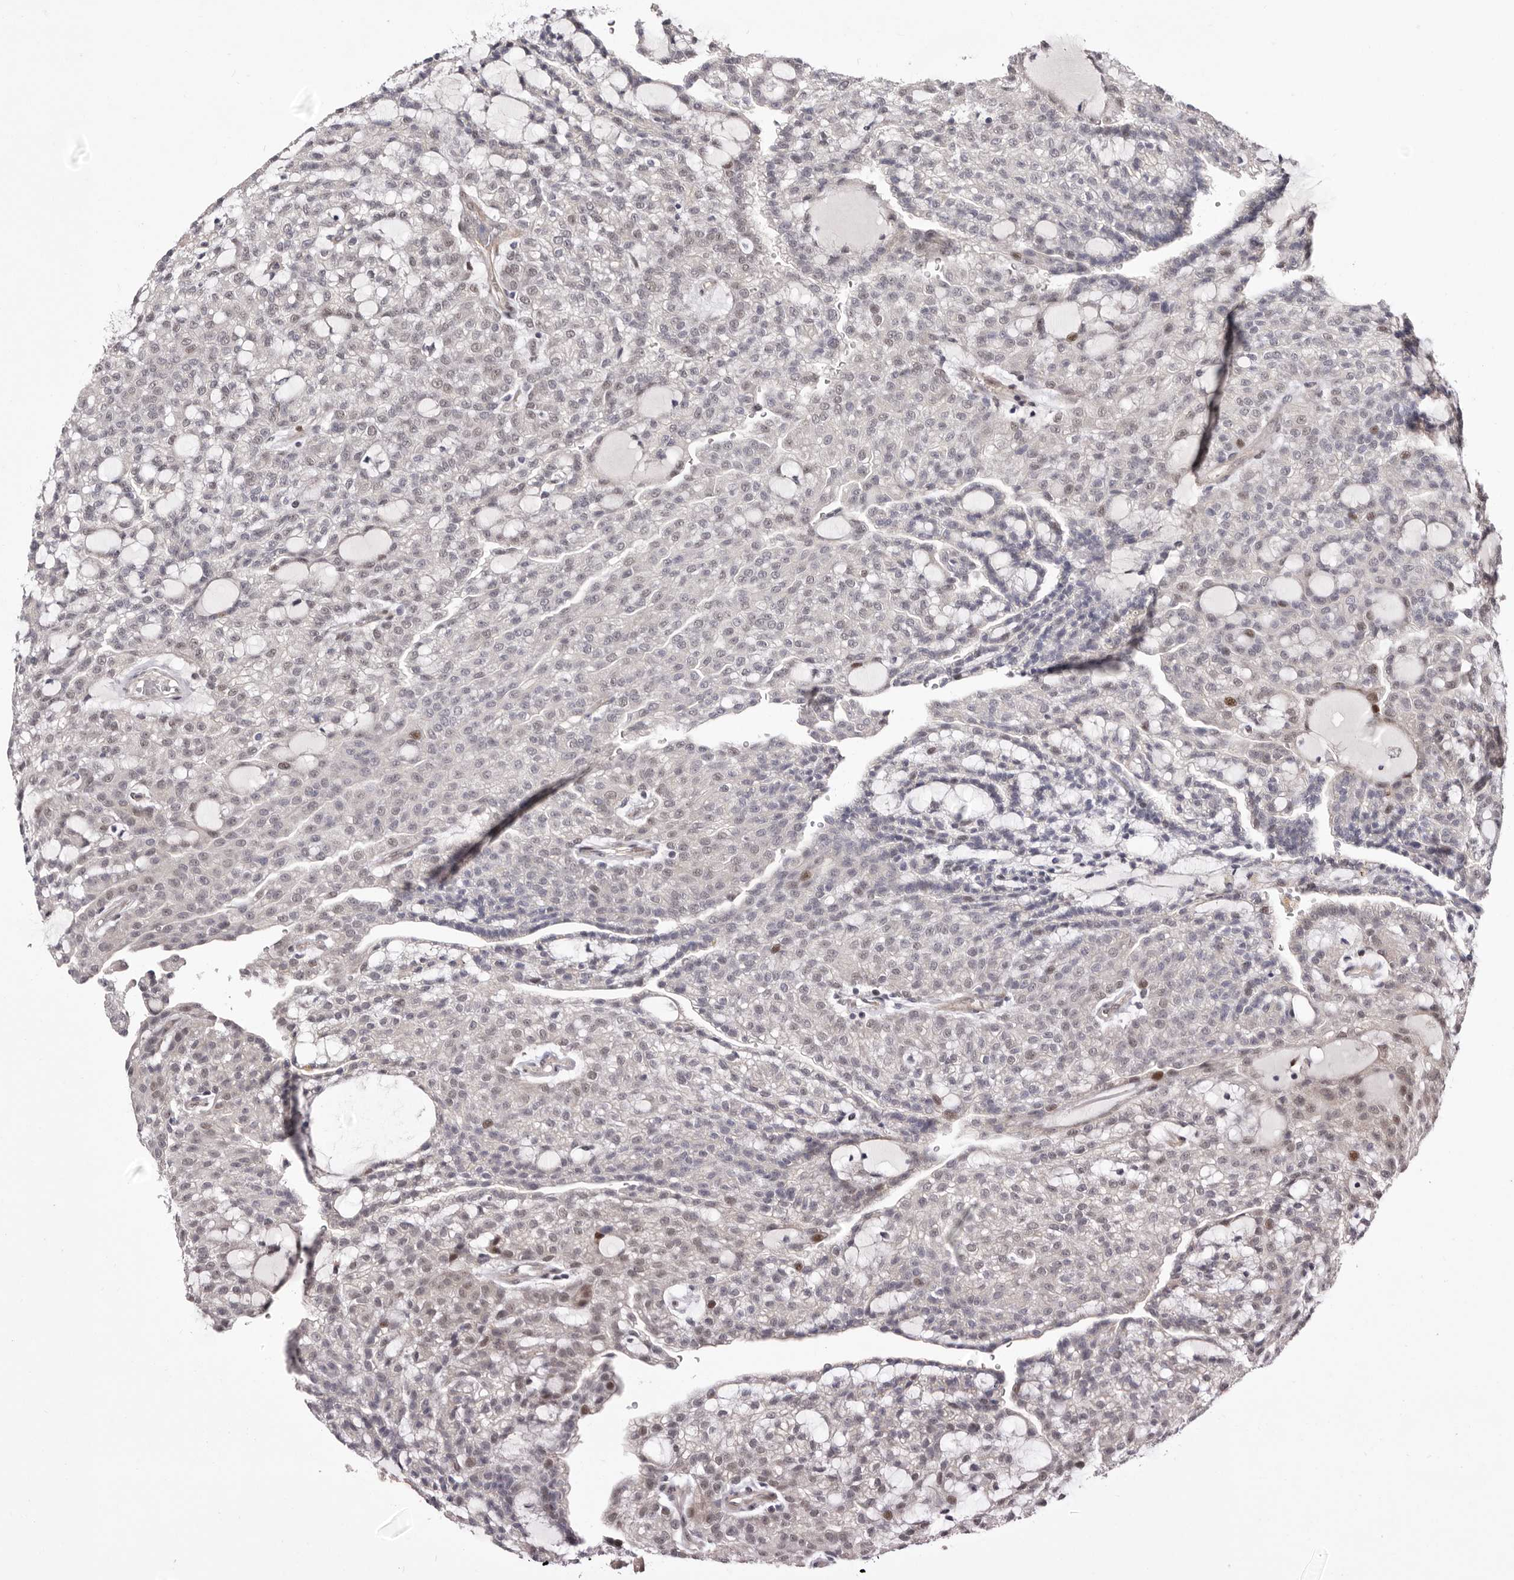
{"staining": {"intensity": "weak", "quantity": "<25%", "location": "nuclear"}, "tissue": "renal cancer", "cell_type": "Tumor cells", "image_type": "cancer", "snomed": [{"axis": "morphology", "description": "Adenocarcinoma, NOS"}, {"axis": "topography", "description": "Kidney"}], "caption": "Micrograph shows no protein positivity in tumor cells of adenocarcinoma (renal) tissue.", "gene": "GLRX3", "patient": {"sex": "male", "age": 63}}